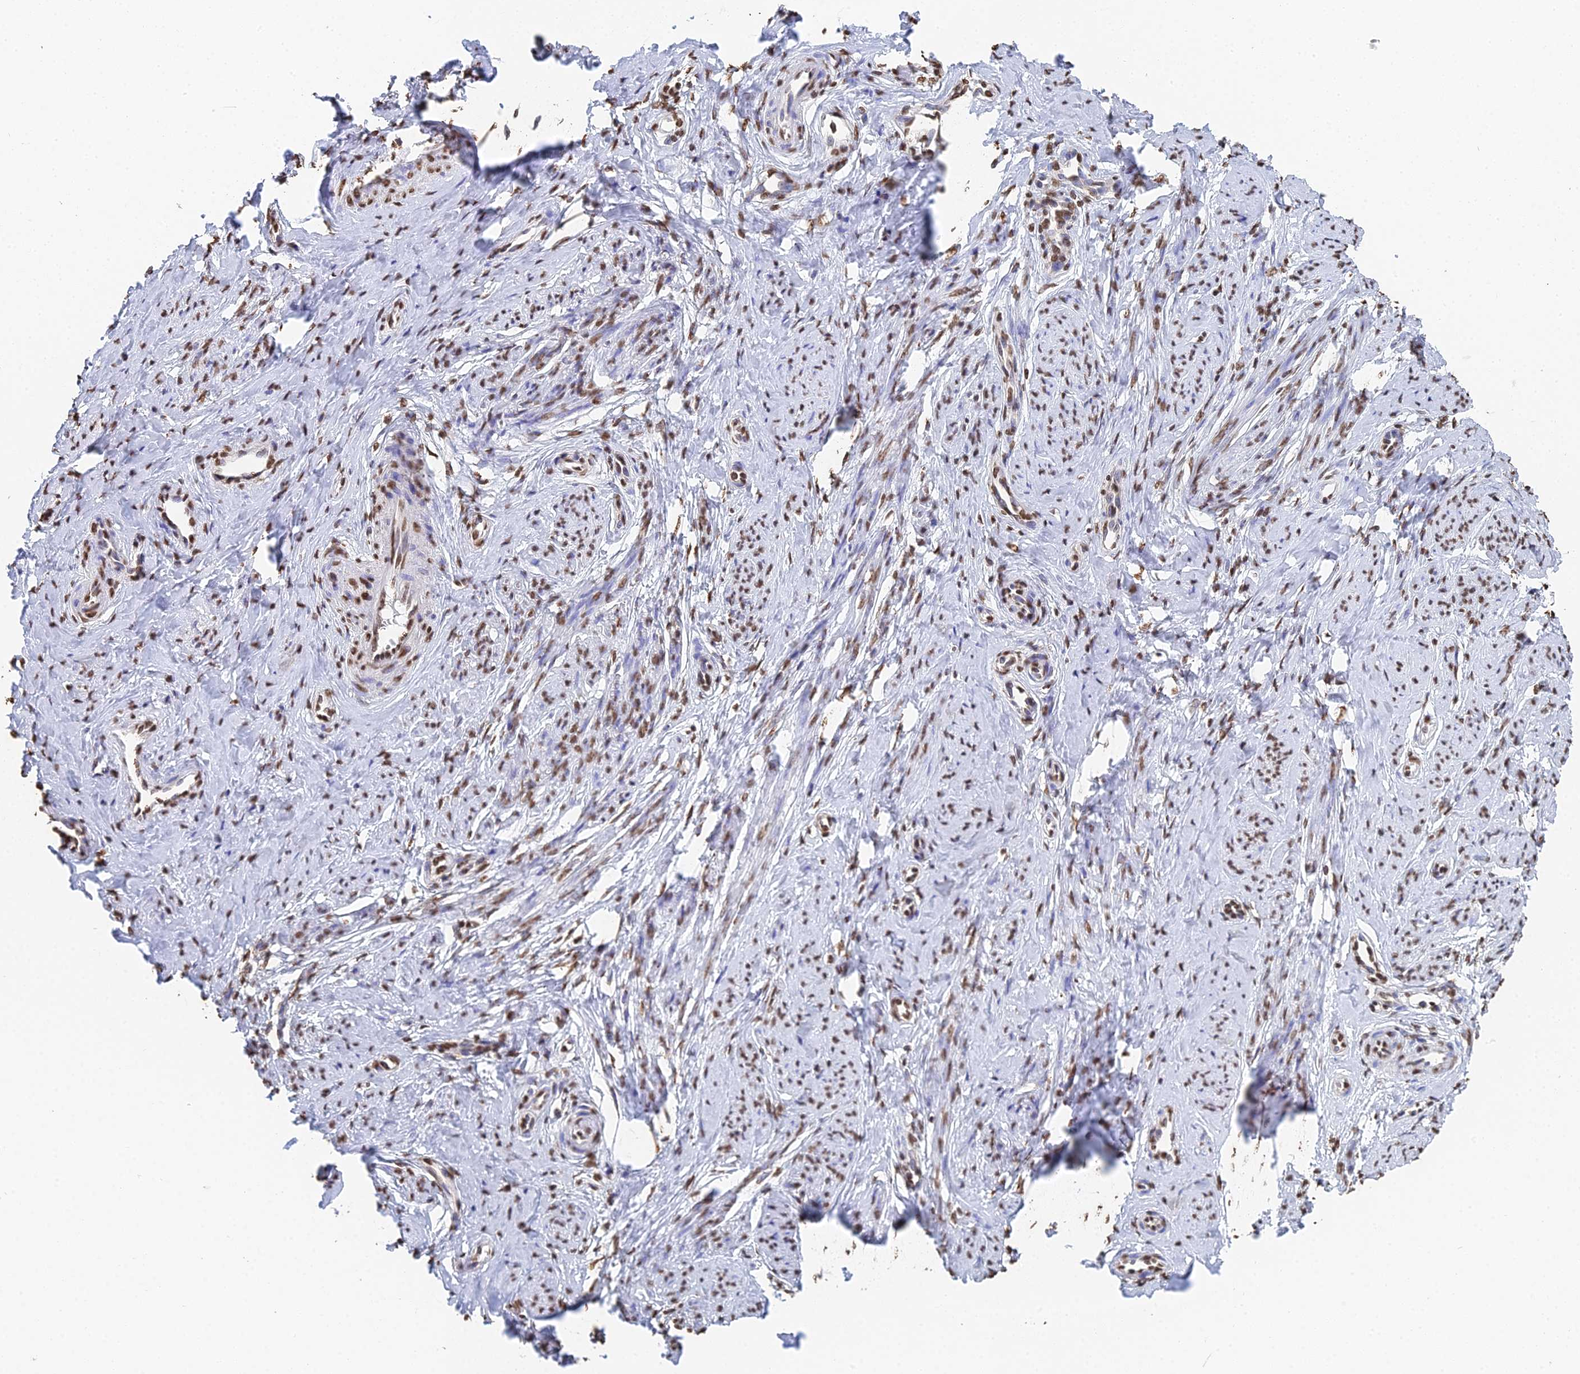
{"staining": {"intensity": "negative", "quantity": "none", "location": "none"}, "tissue": "cervix", "cell_type": "Glandular cells", "image_type": "normal", "snomed": [{"axis": "morphology", "description": "Normal tissue, NOS"}, {"axis": "topography", "description": "Cervix"}], "caption": "Normal cervix was stained to show a protein in brown. There is no significant expression in glandular cells.", "gene": "GBP3", "patient": {"sex": "female", "age": 36}}